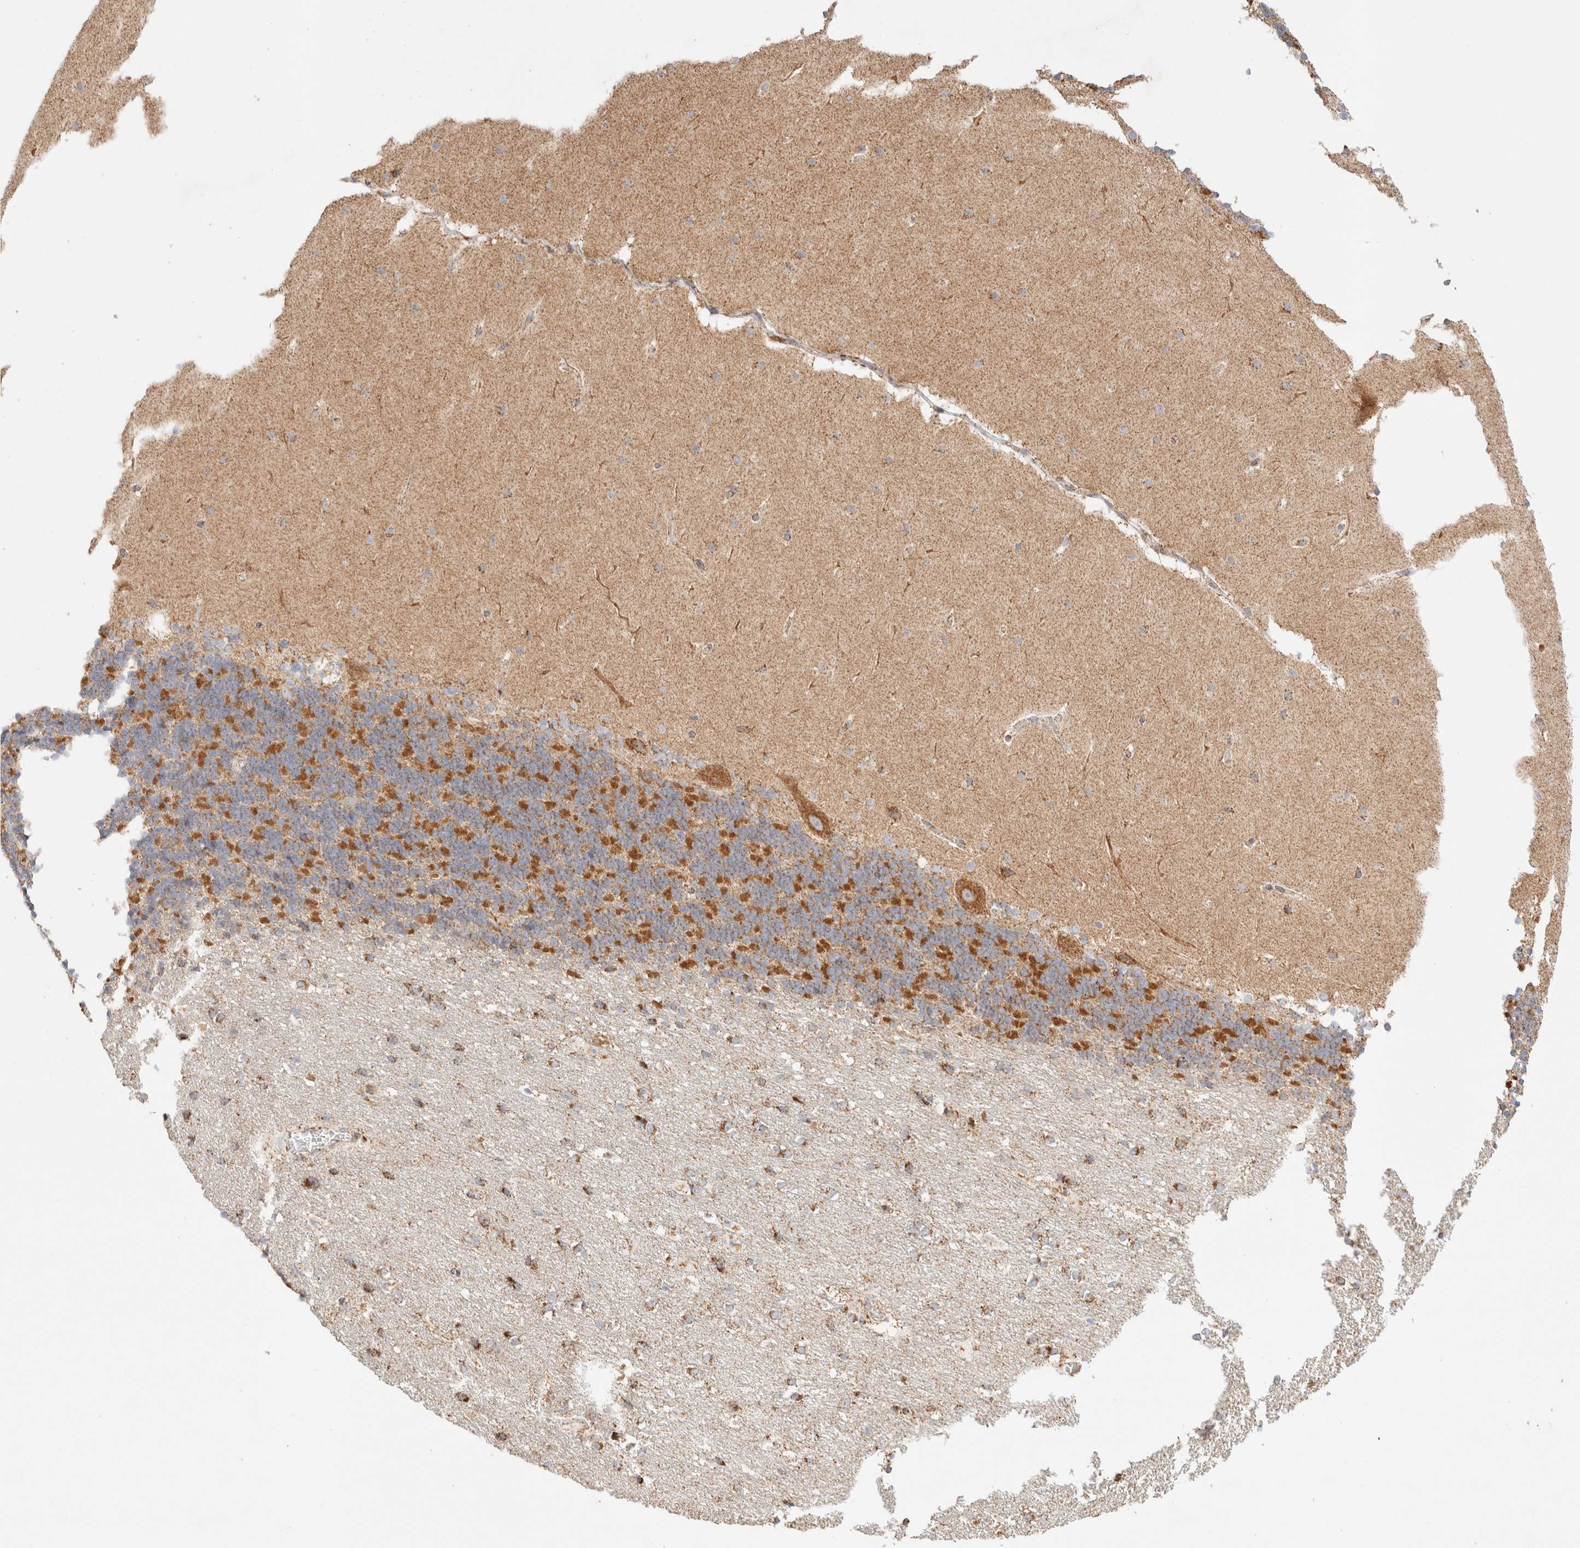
{"staining": {"intensity": "moderate", "quantity": "25%-75%", "location": "cytoplasmic/membranous"}, "tissue": "cerebellum", "cell_type": "Cells in granular layer", "image_type": "normal", "snomed": [{"axis": "morphology", "description": "Normal tissue, NOS"}, {"axis": "topography", "description": "Cerebellum"}], "caption": "An image showing moderate cytoplasmic/membranous staining in approximately 25%-75% of cells in granular layer in normal cerebellum, as visualized by brown immunohistochemical staining.", "gene": "PHB2", "patient": {"sex": "female", "age": 19}}